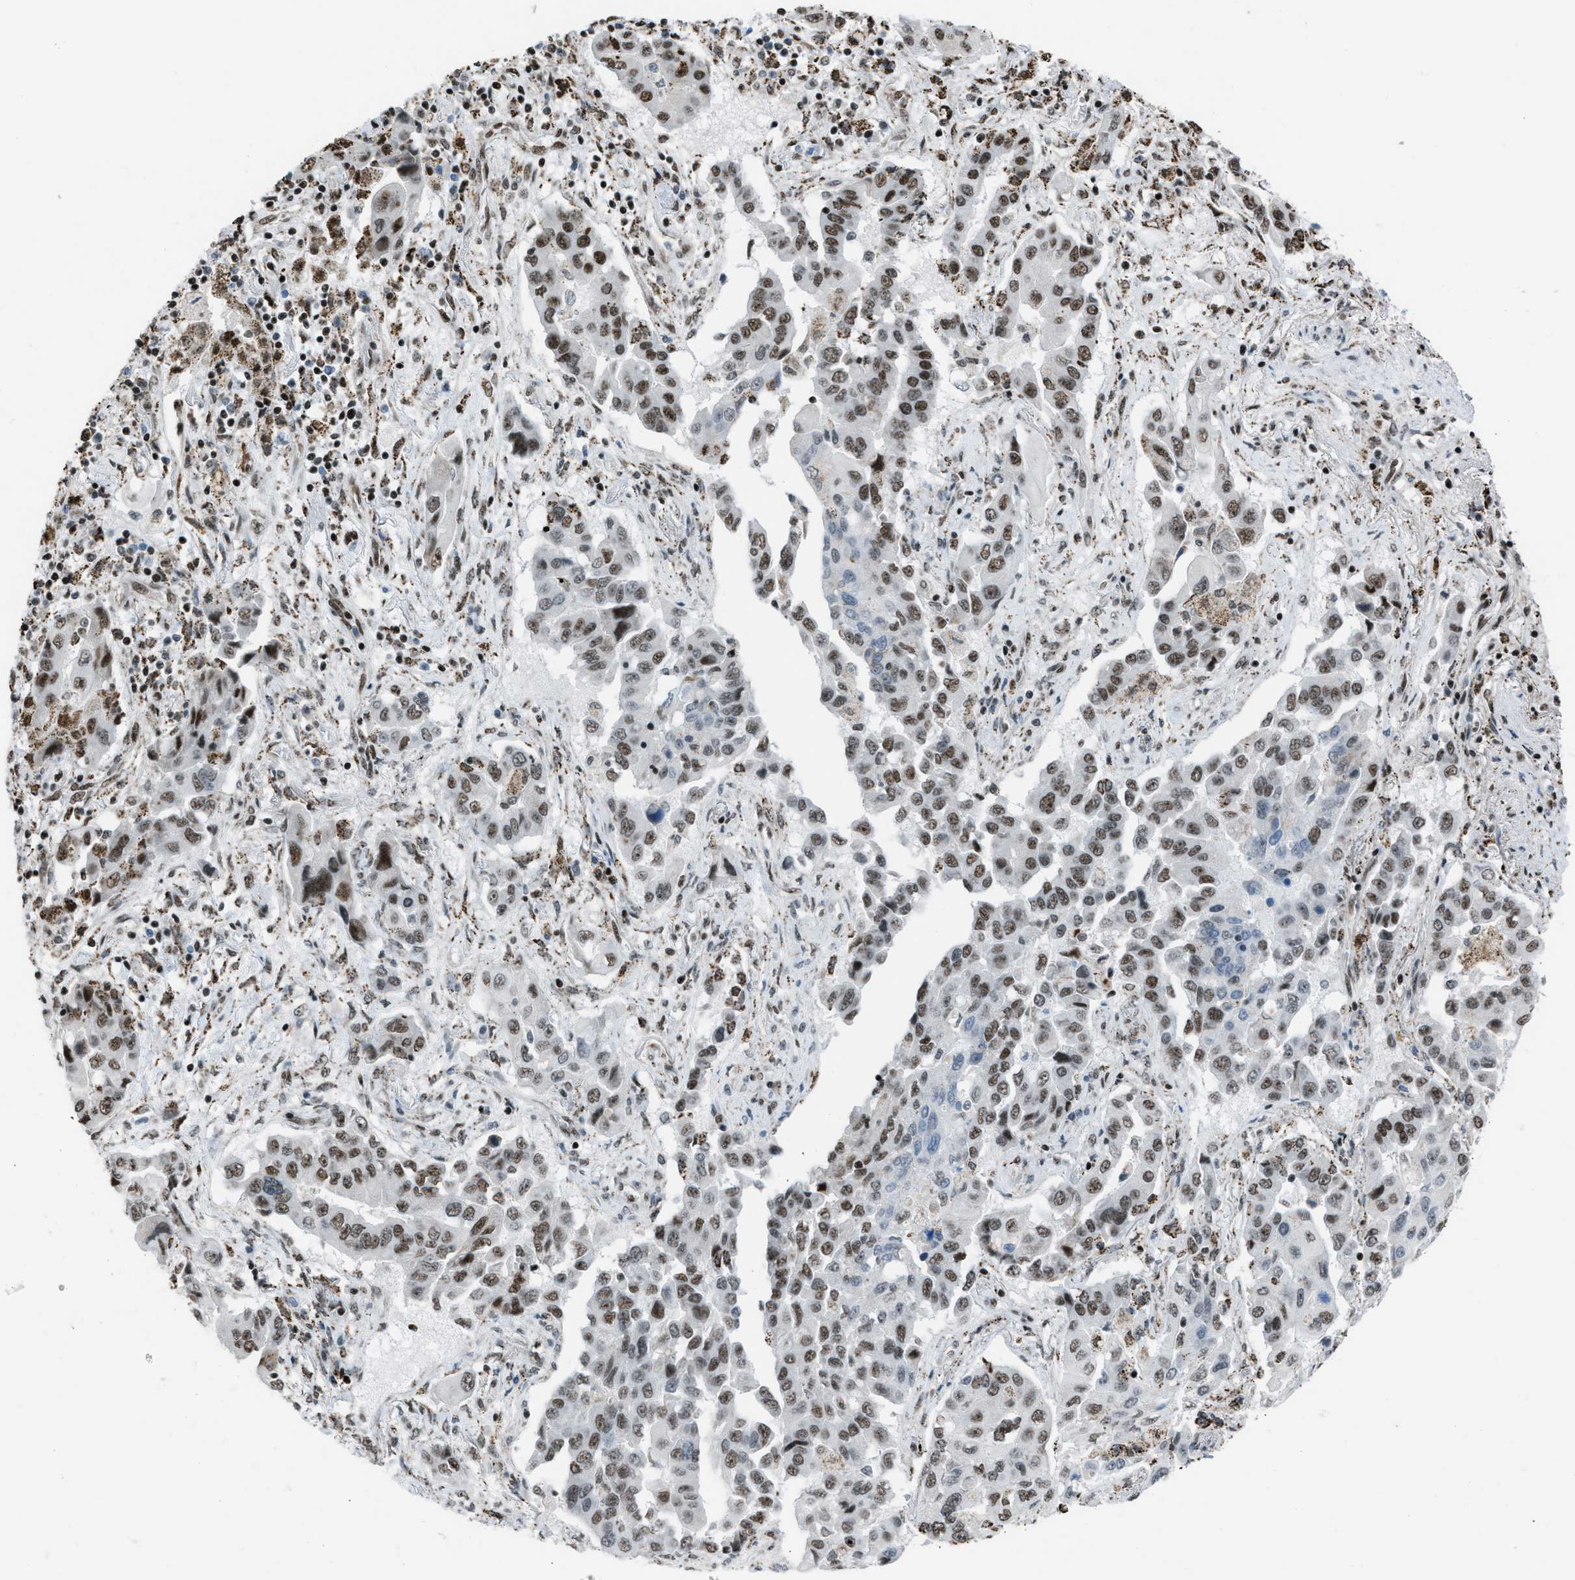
{"staining": {"intensity": "moderate", "quantity": ">75%", "location": "nuclear"}, "tissue": "lung cancer", "cell_type": "Tumor cells", "image_type": "cancer", "snomed": [{"axis": "morphology", "description": "Adenocarcinoma, NOS"}, {"axis": "topography", "description": "Lung"}], "caption": "Immunohistochemistry (IHC) (DAB (3,3'-diaminobenzidine)) staining of lung adenocarcinoma displays moderate nuclear protein expression in approximately >75% of tumor cells.", "gene": "SLFN5", "patient": {"sex": "female", "age": 65}}